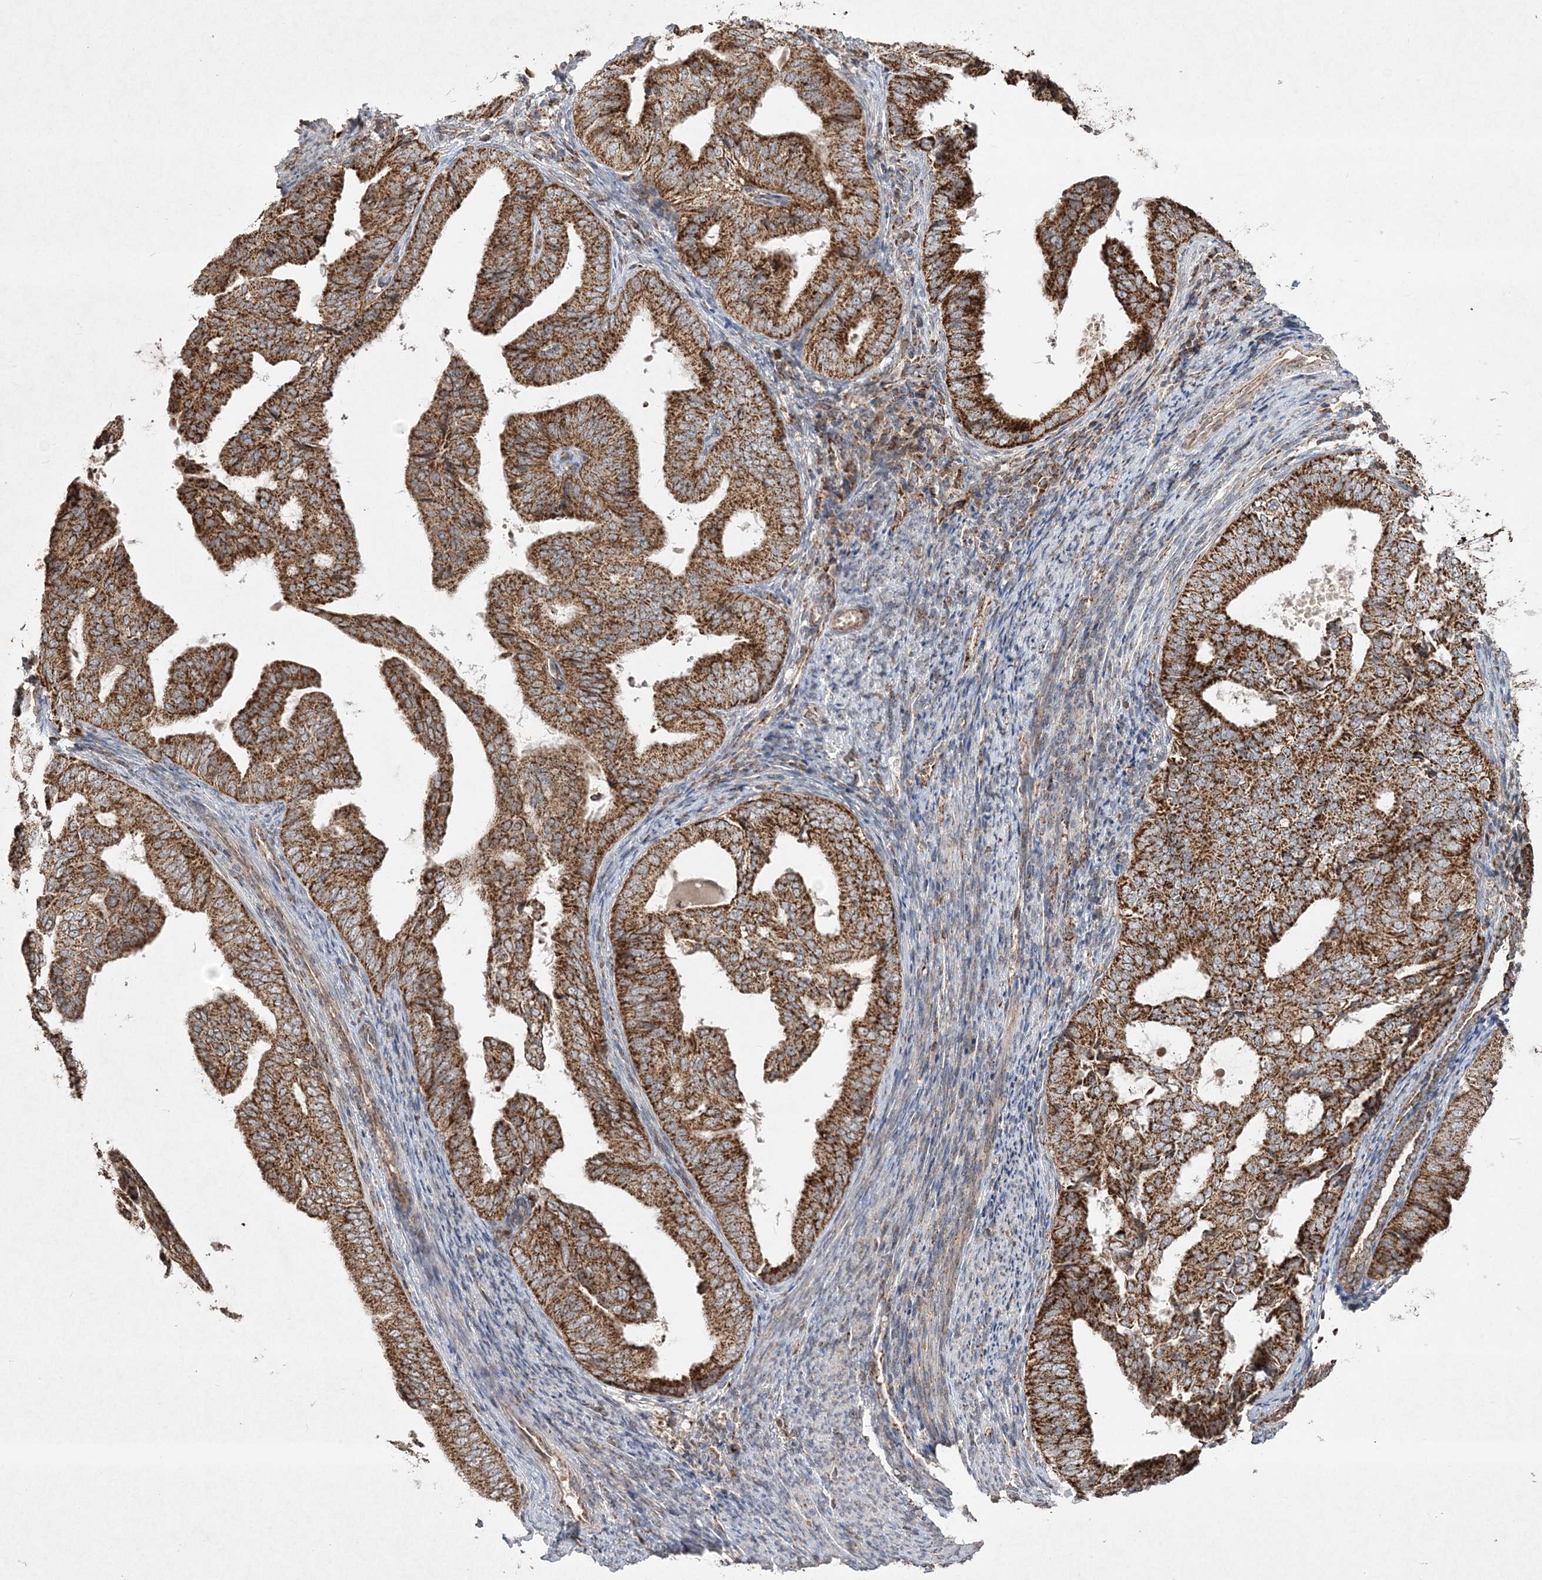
{"staining": {"intensity": "strong", "quantity": ">75%", "location": "cytoplasmic/membranous"}, "tissue": "endometrial cancer", "cell_type": "Tumor cells", "image_type": "cancer", "snomed": [{"axis": "morphology", "description": "Adenocarcinoma, NOS"}, {"axis": "topography", "description": "Endometrium"}], "caption": "IHC (DAB (3,3'-diaminobenzidine)) staining of adenocarcinoma (endometrial) reveals strong cytoplasmic/membranous protein staining in approximately >75% of tumor cells.", "gene": "LRPPRC", "patient": {"sex": "female", "age": 58}}